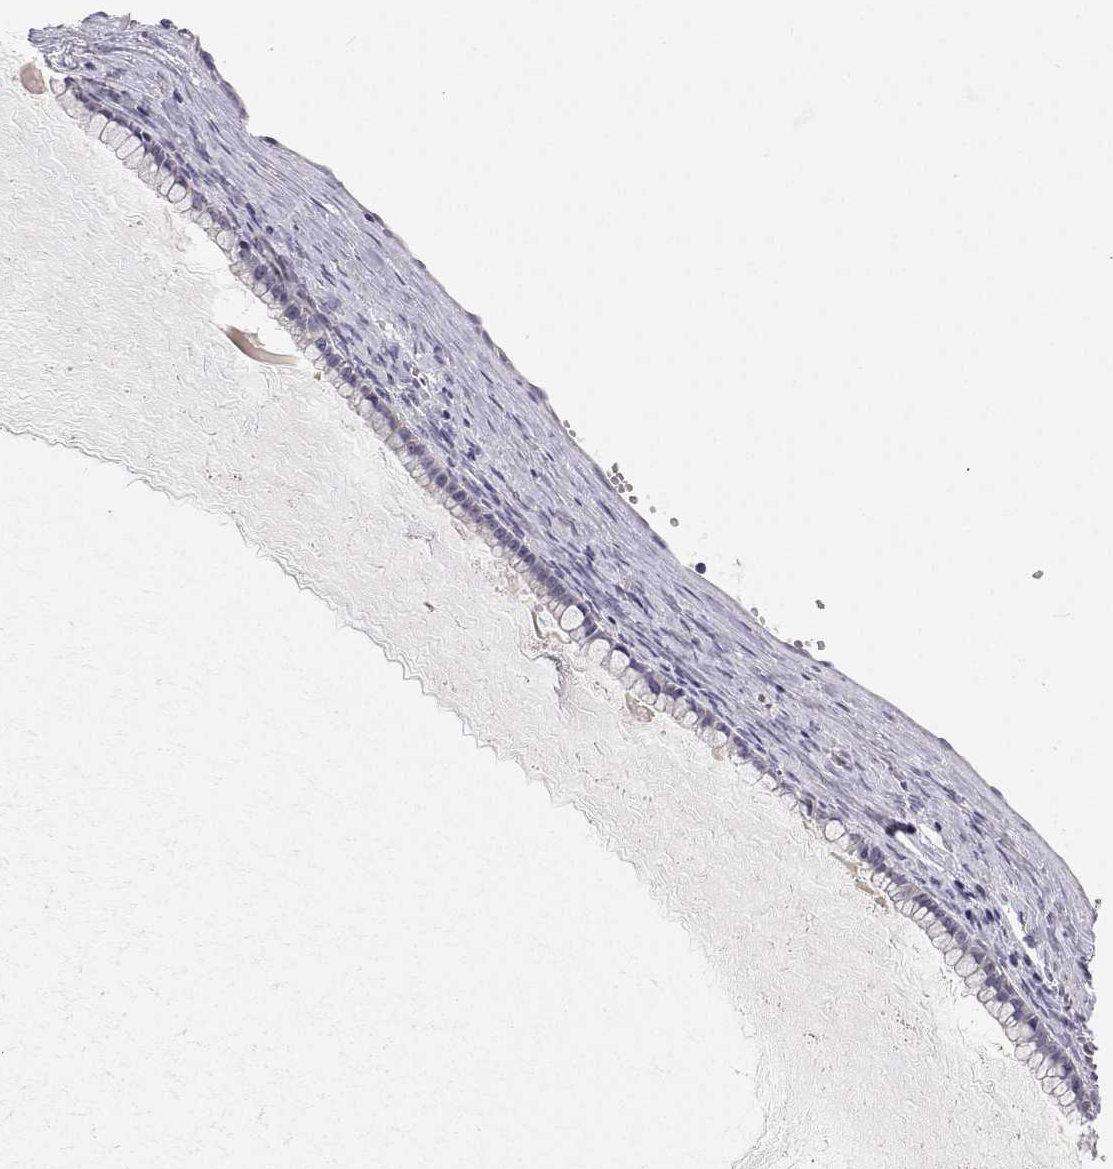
{"staining": {"intensity": "negative", "quantity": "none", "location": "none"}, "tissue": "ovarian cancer", "cell_type": "Tumor cells", "image_type": "cancer", "snomed": [{"axis": "morphology", "description": "Cystadenocarcinoma, mucinous, NOS"}, {"axis": "topography", "description": "Ovary"}], "caption": "Immunohistochemistry micrograph of neoplastic tissue: human ovarian cancer stained with DAB (3,3'-diaminobenzidine) demonstrates no significant protein positivity in tumor cells.", "gene": "ANKRD65", "patient": {"sex": "female", "age": 41}}